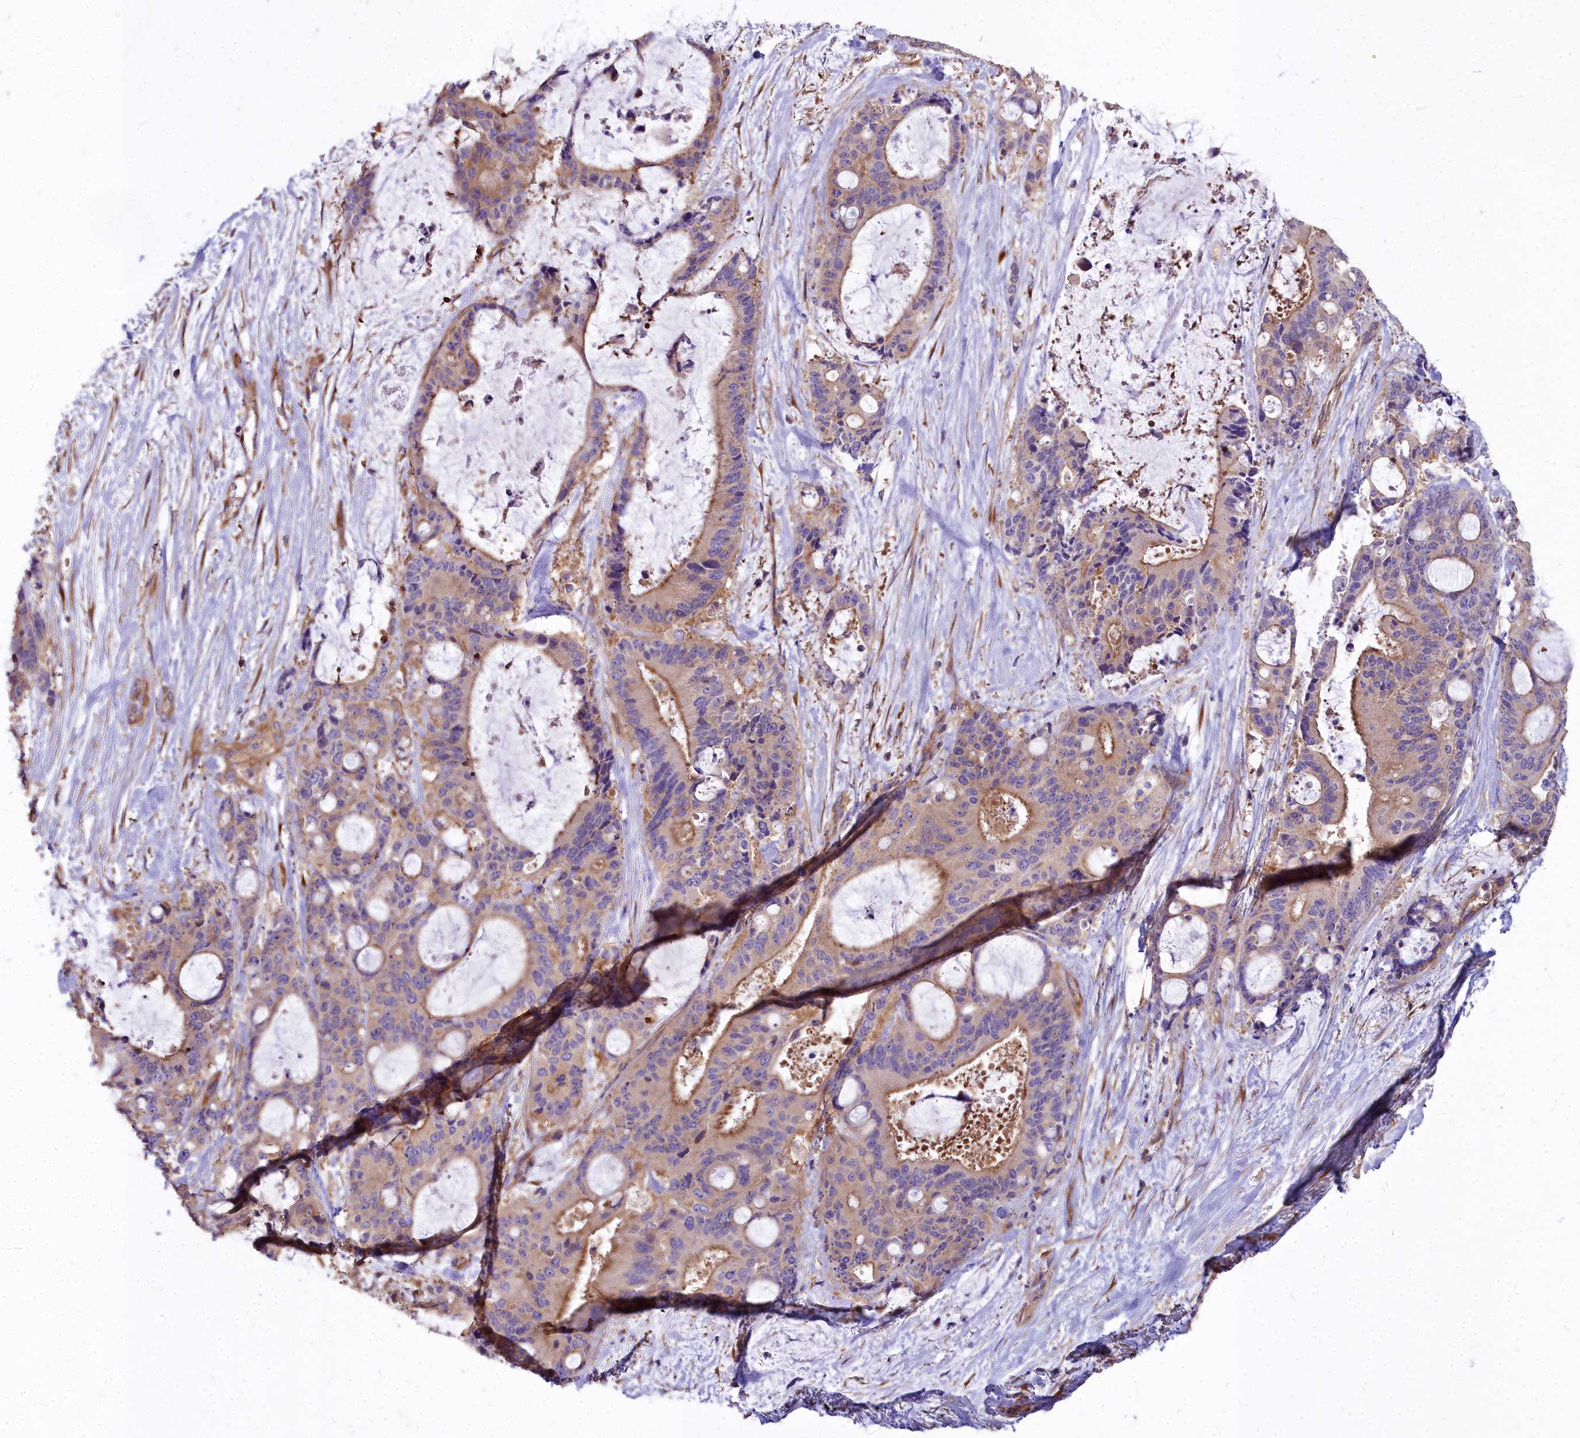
{"staining": {"intensity": "moderate", "quantity": "25%-75%", "location": "cytoplasmic/membranous"}, "tissue": "liver cancer", "cell_type": "Tumor cells", "image_type": "cancer", "snomed": [{"axis": "morphology", "description": "Normal tissue, NOS"}, {"axis": "morphology", "description": "Cholangiocarcinoma"}, {"axis": "topography", "description": "Liver"}, {"axis": "topography", "description": "Peripheral nerve tissue"}], "caption": "Moderate cytoplasmic/membranous protein positivity is identified in about 25%-75% of tumor cells in cholangiocarcinoma (liver).", "gene": "DCTN3", "patient": {"sex": "female", "age": 73}}